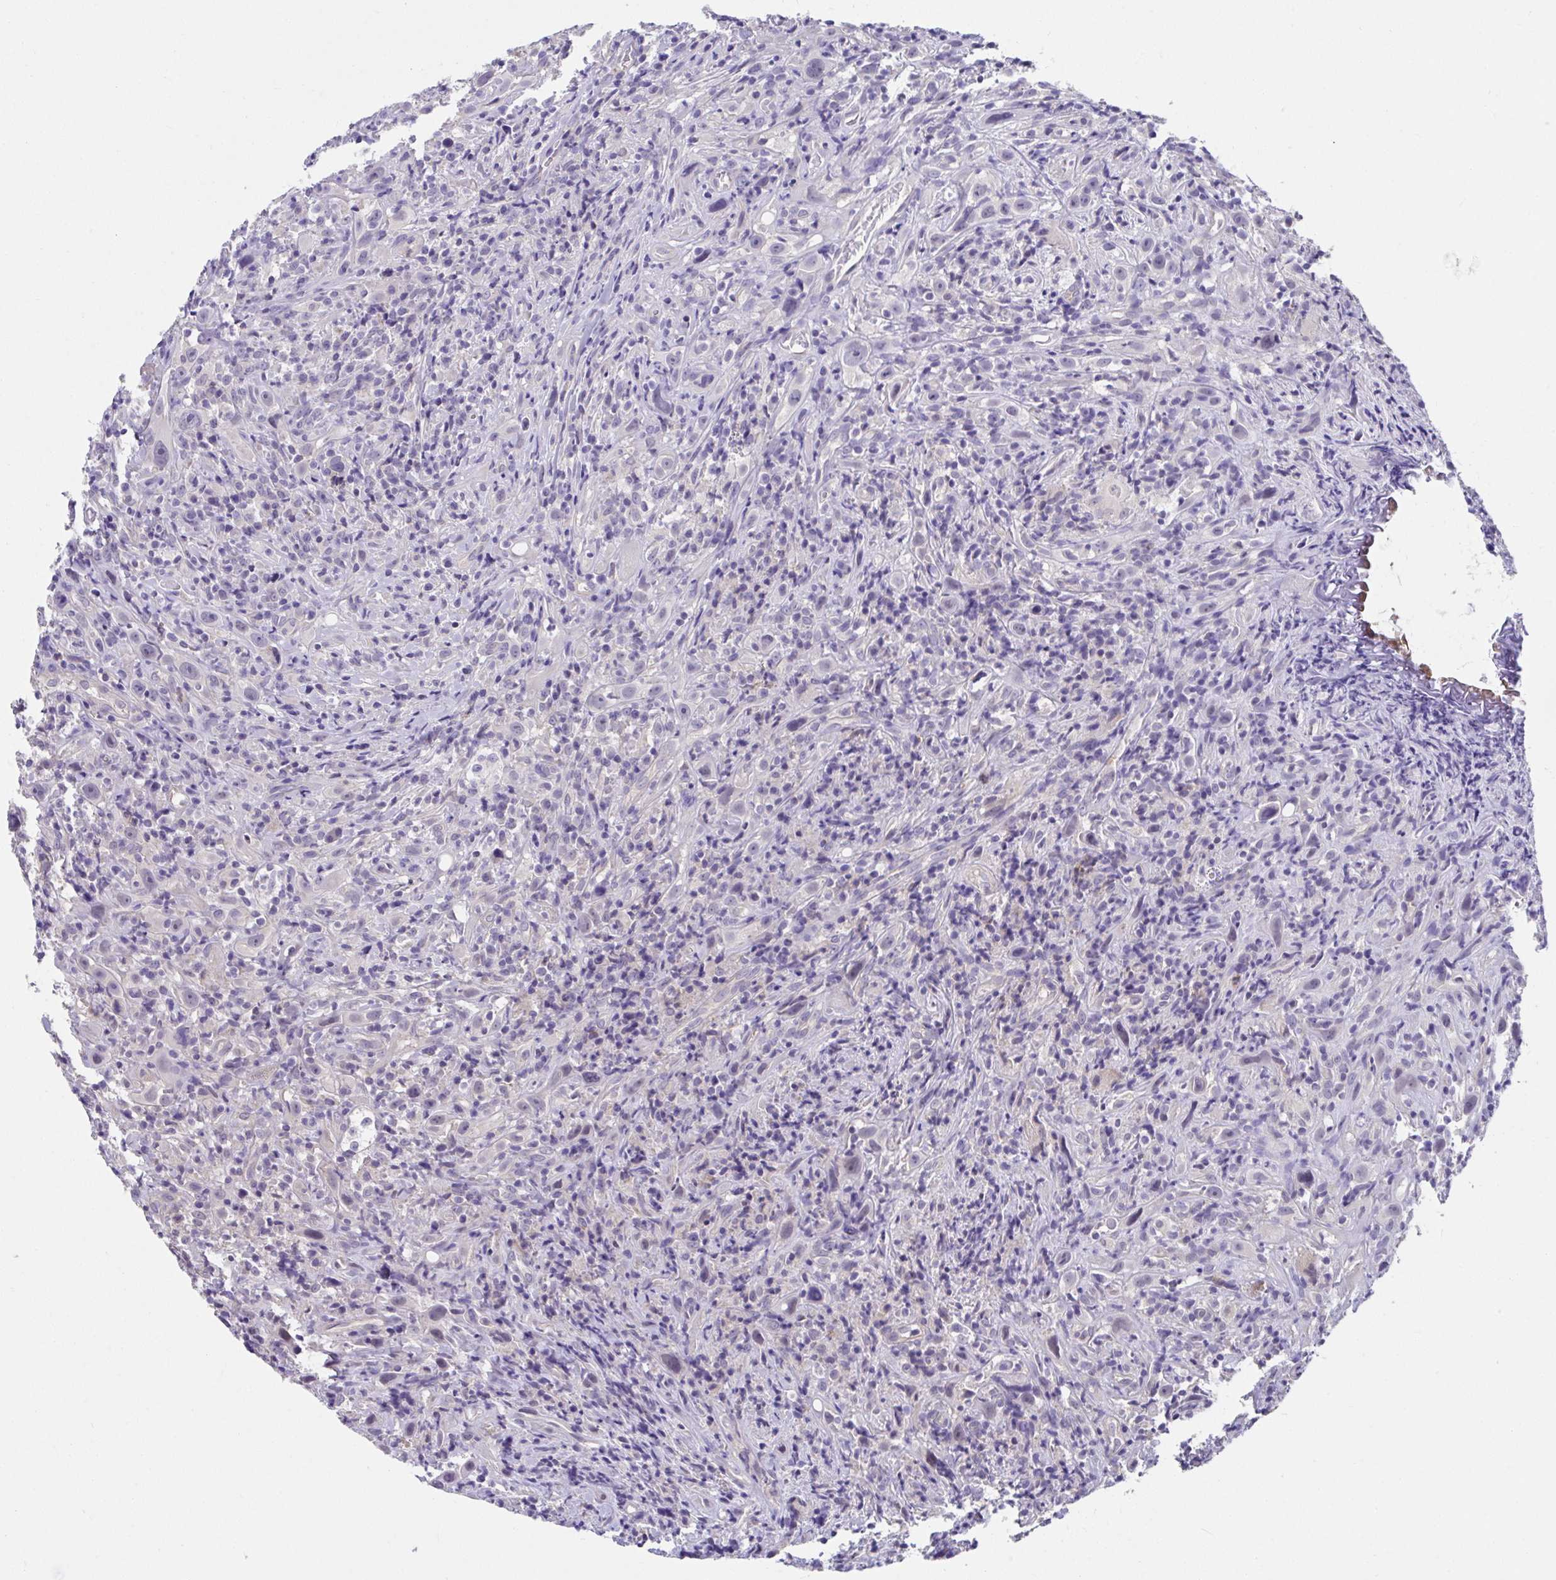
{"staining": {"intensity": "negative", "quantity": "none", "location": "none"}, "tissue": "head and neck cancer", "cell_type": "Tumor cells", "image_type": "cancer", "snomed": [{"axis": "morphology", "description": "Squamous cell carcinoma, NOS"}, {"axis": "topography", "description": "Head-Neck"}], "caption": "An immunohistochemistry (IHC) histopathology image of head and neck cancer (squamous cell carcinoma) is shown. There is no staining in tumor cells of head and neck cancer (squamous cell carcinoma).", "gene": "CXCR1", "patient": {"sex": "female", "age": 95}}